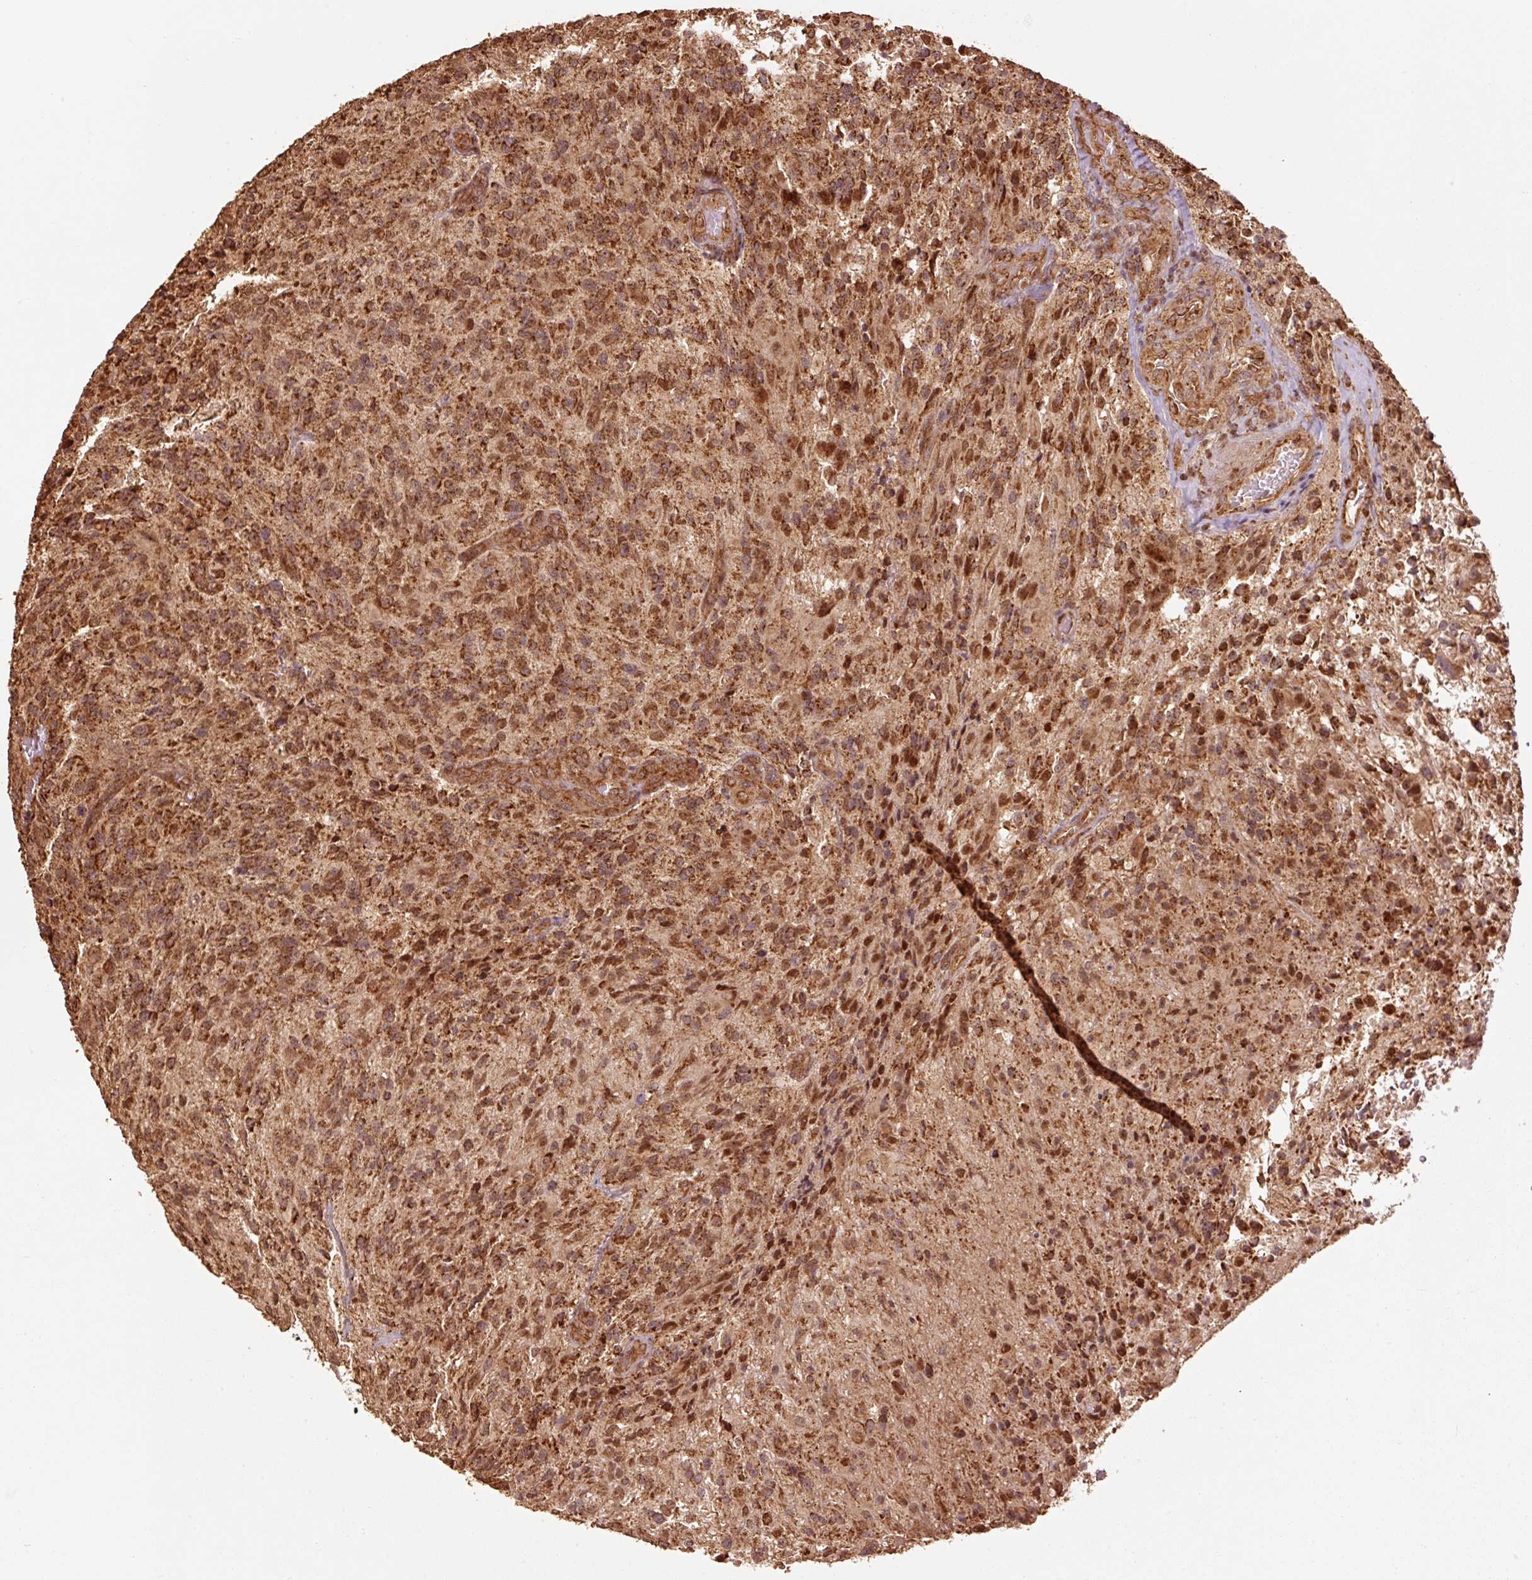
{"staining": {"intensity": "strong", "quantity": ">75%", "location": "cytoplasmic/membranous"}, "tissue": "glioma", "cell_type": "Tumor cells", "image_type": "cancer", "snomed": [{"axis": "morphology", "description": "Normal tissue, NOS"}, {"axis": "morphology", "description": "Glioma, malignant, High grade"}, {"axis": "topography", "description": "Cerebral cortex"}], "caption": "Immunohistochemistry (DAB) staining of human malignant glioma (high-grade) displays strong cytoplasmic/membranous protein positivity in approximately >75% of tumor cells. The protein of interest is shown in brown color, while the nuclei are stained blue.", "gene": "MRPL16", "patient": {"sex": "male", "age": 56}}